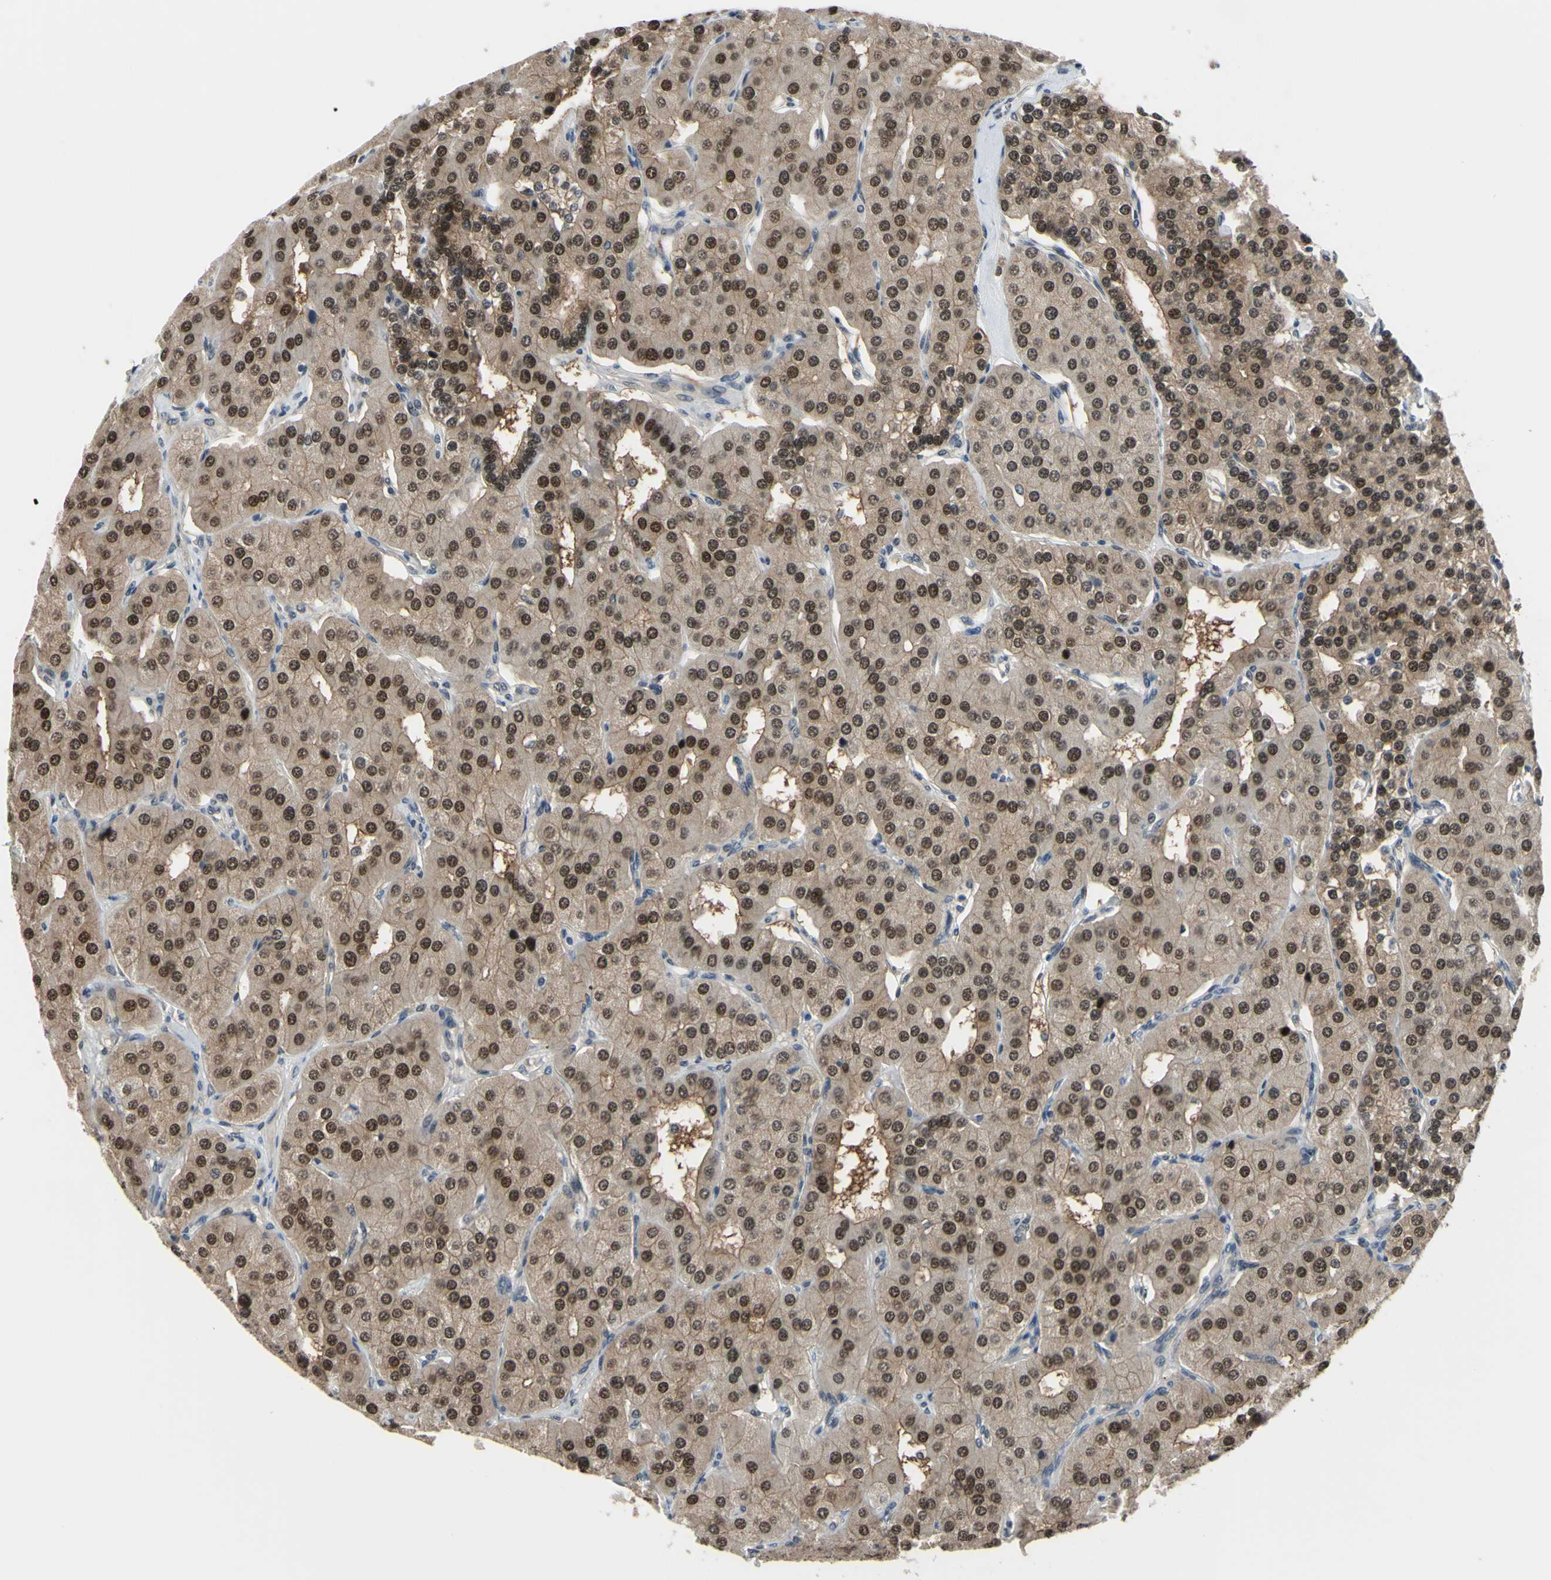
{"staining": {"intensity": "moderate", "quantity": ">75%", "location": "cytoplasmic/membranous,nuclear"}, "tissue": "parathyroid gland", "cell_type": "Glandular cells", "image_type": "normal", "snomed": [{"axis": "morphology", "description": "Normal tissue, NOS"}, {"axis": "morphology", "description": "Adenoma, NOS"}, {"axis": "topography", "description": "Parathyroid gland"}], "caption": "Brown immunohistochemical staining in normal human parathyroid gland exhibits moderate cytoplasmic/membranous,nuclear staining in approximately >75% of glandular cells. The staining was performed using DAB to visualize the protein expression in brown, while the nuclei were stained in blue with hematoxylin (Magnification: 20x).", "gene": "HSPA4", "patient": {"sex": "female", "age": 86}}